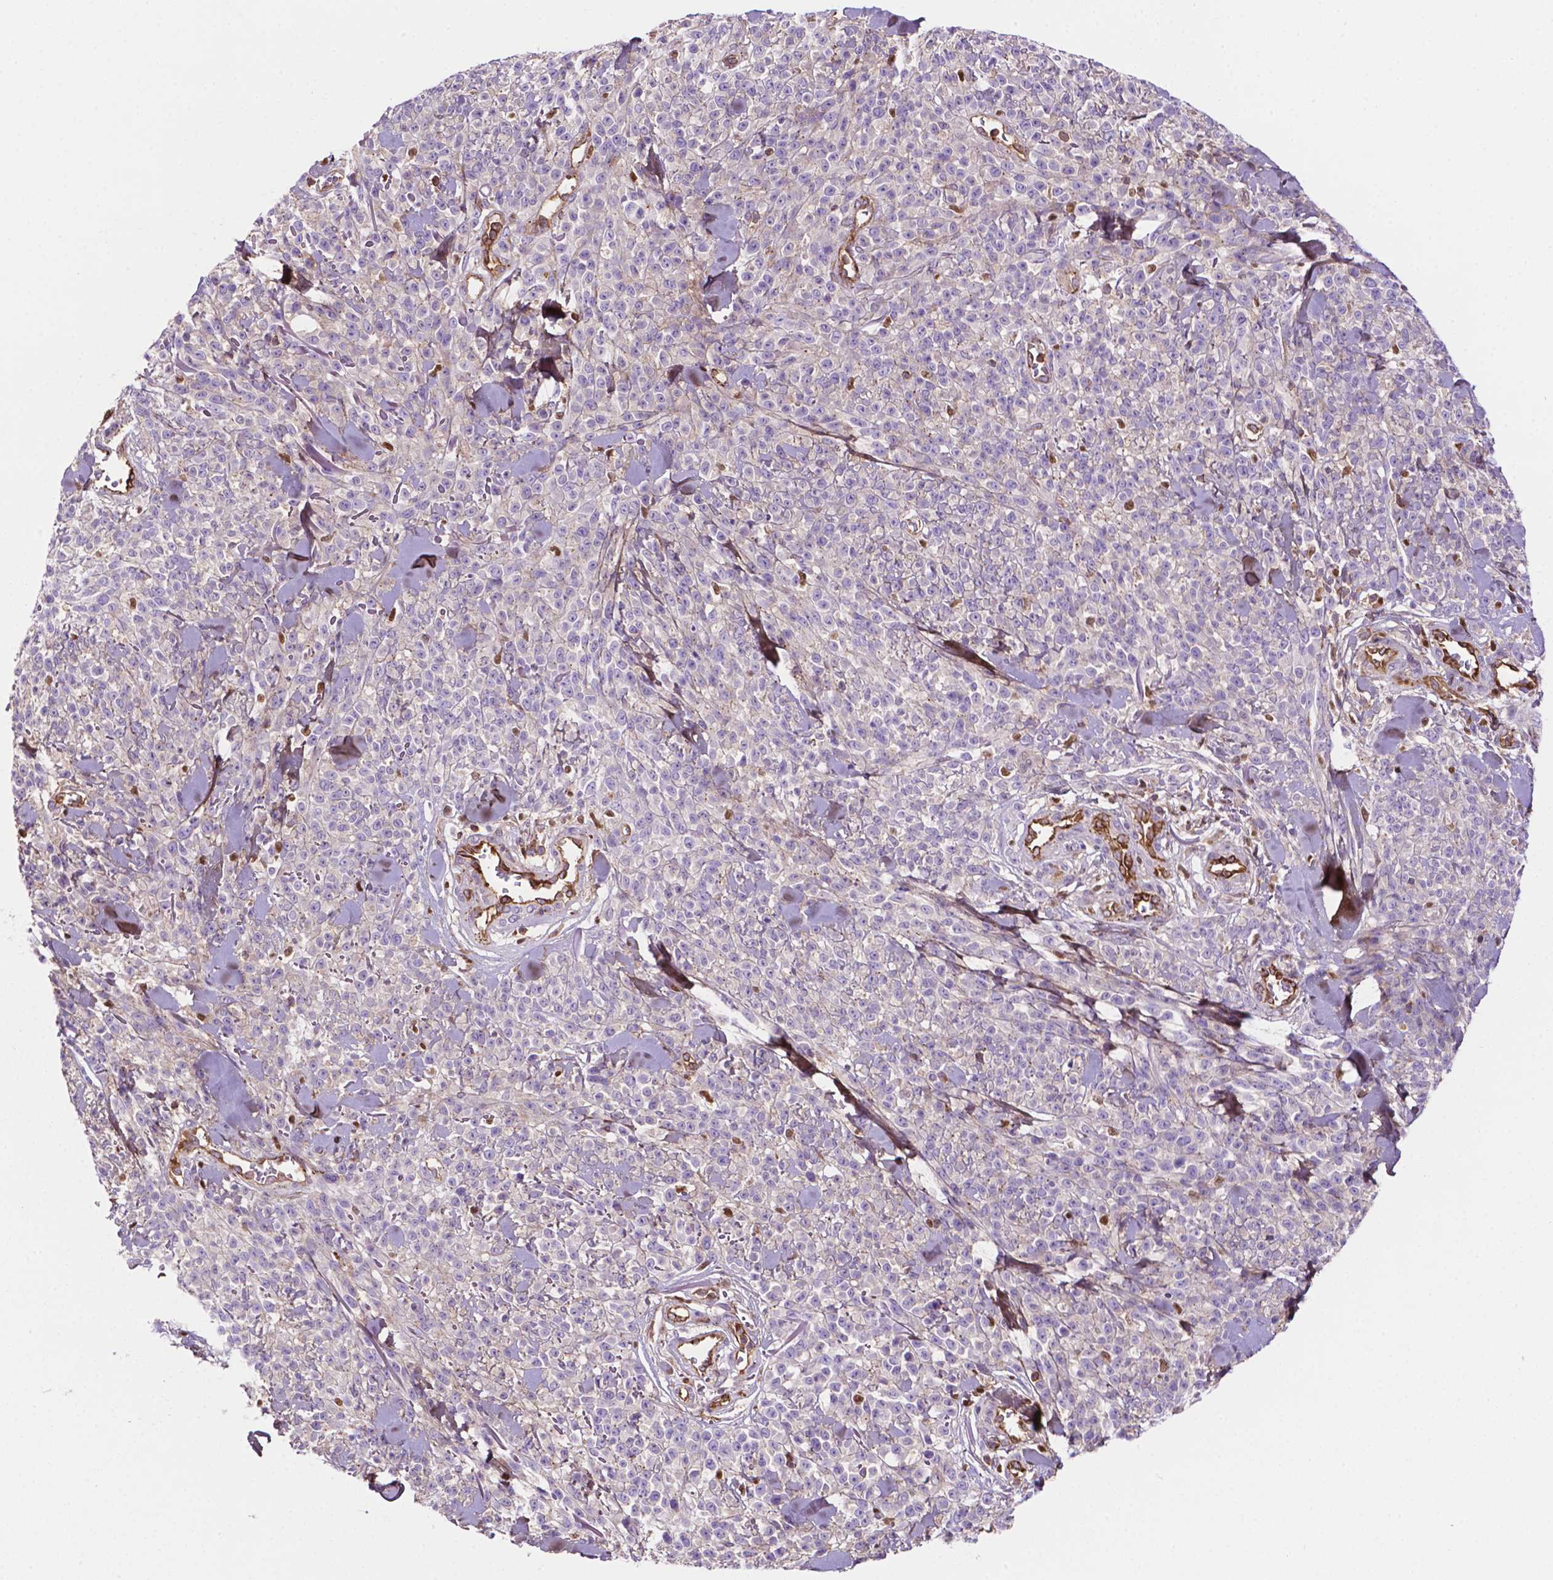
{"staining": {"intensity": "negative", "quantity": "none", "location": "none"}, "tissue": "melanoma", "cell_type": "Tumor cells", "image_type": "cancer", "snomed": [{"axis": "morphology", "description": "Malignant melanoma, NOS"}, {"axis": "topography", "description": "Skin"}, {"axis": "topography", "description": "Skin of trunk"}], "caption": "This is a histopathology image of IHC staining of malignant melanoma, which shows no expression in tumor cells. (DAB immunohistochemistry visualized using brightfield microscopy, high magnification).", "gene": "DCN", "patient": {"sex": "male", "age": 74}}